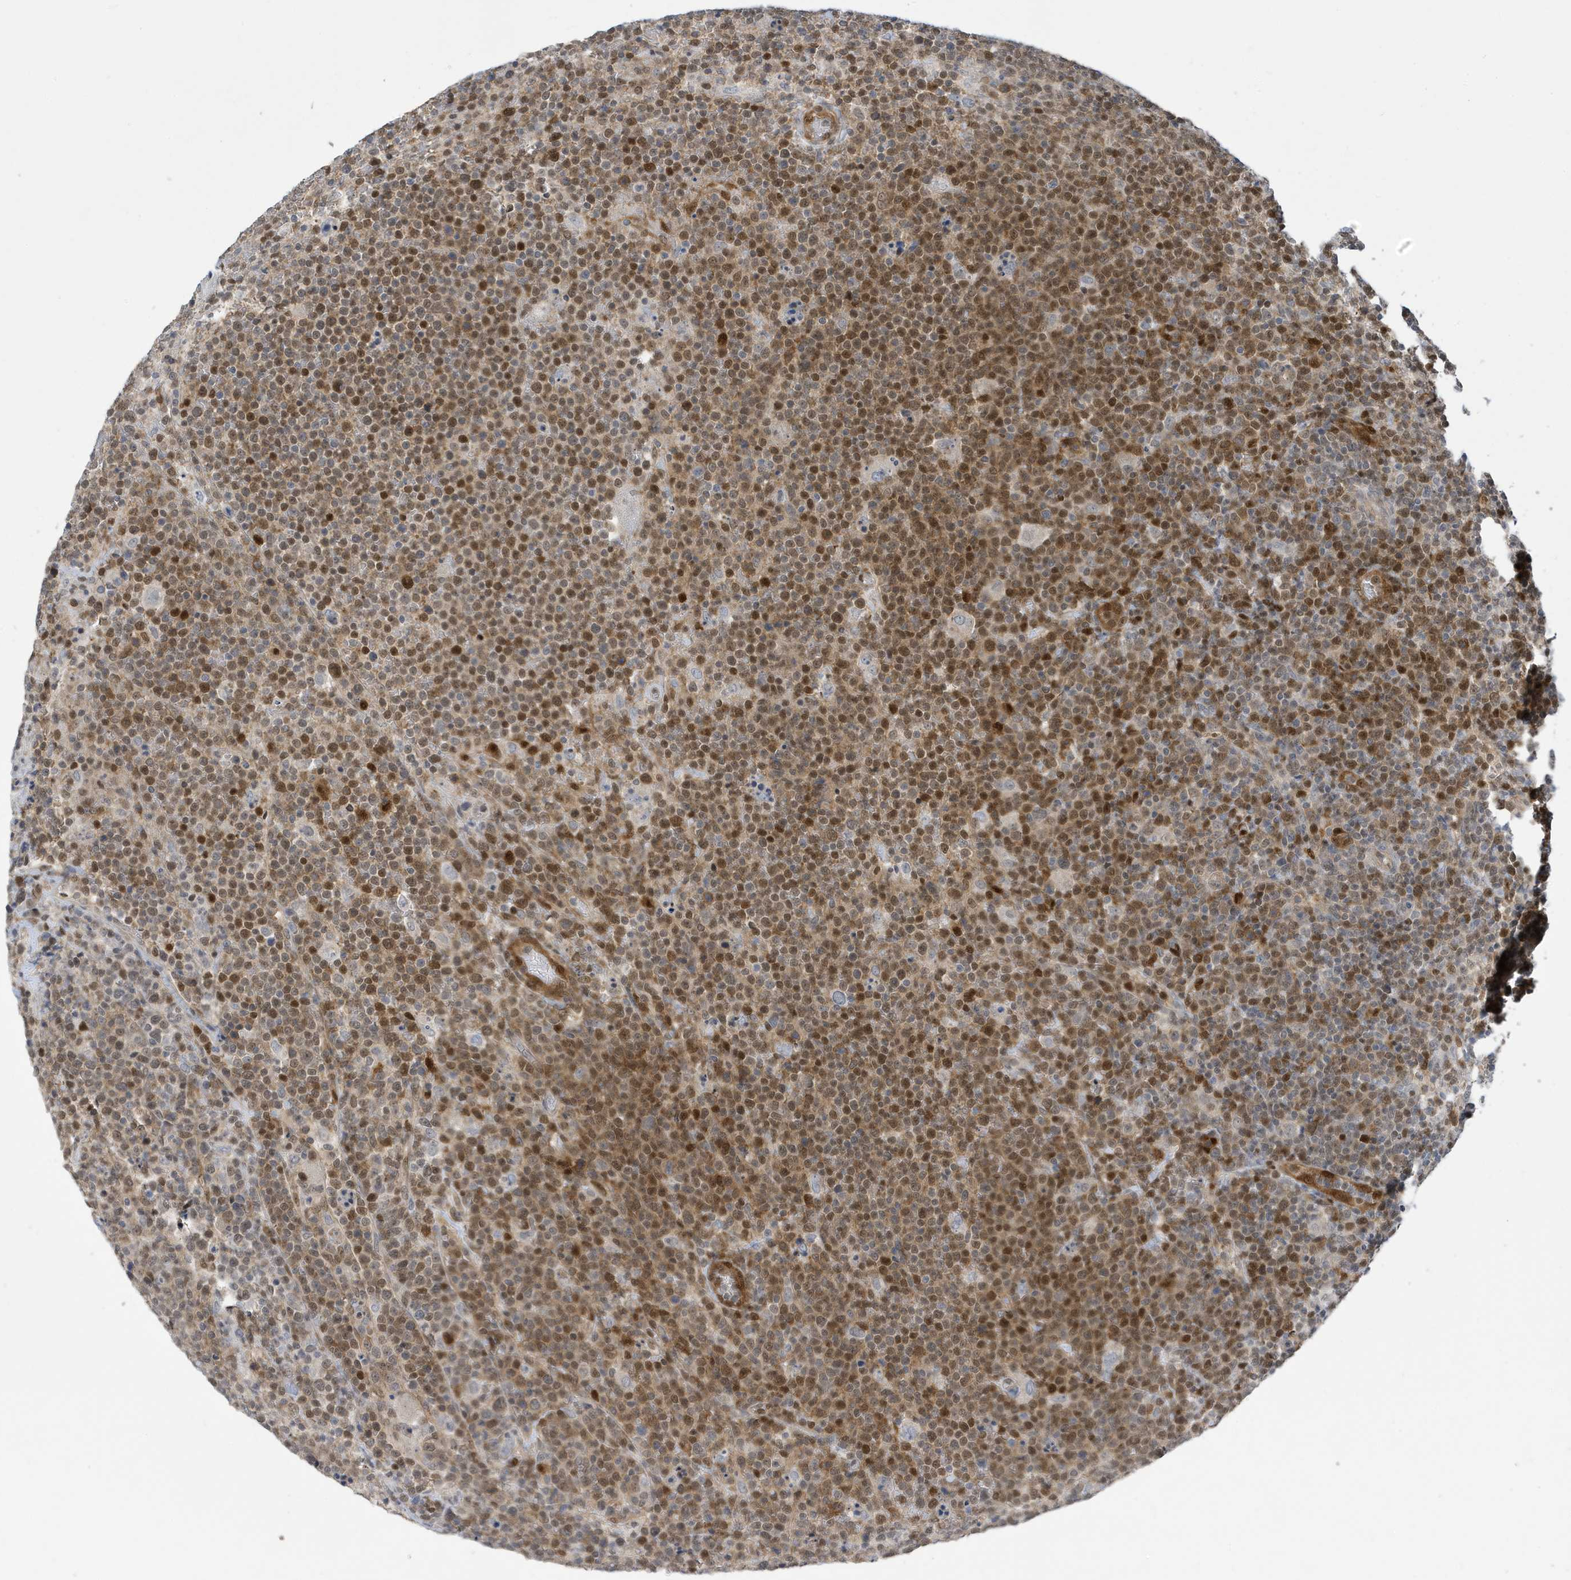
{"staining": {"intensity": "moderate", "quantity": ">75%", "location": "cytoplasmic/membranous,nuclear"}, "tissue": "lymphoma", "cell_type": "Tumor cells", "image_type": "cancer", "snomed": [{"axis": "morphology", "description": "Malignant lymphoma, non-Hodgkin's type, High grade"}, {"axis": "topography", "description": "Lymph node"}], "caption": "Protein expression by immunohistochemistry (IHC) reveals moderate cytoplasmic/membranous and nuclear expression in approximately >75% of tumor cells in lymphoma.", "gene": "NCOA7", "patient": {"sex": "male", "age": 61}}